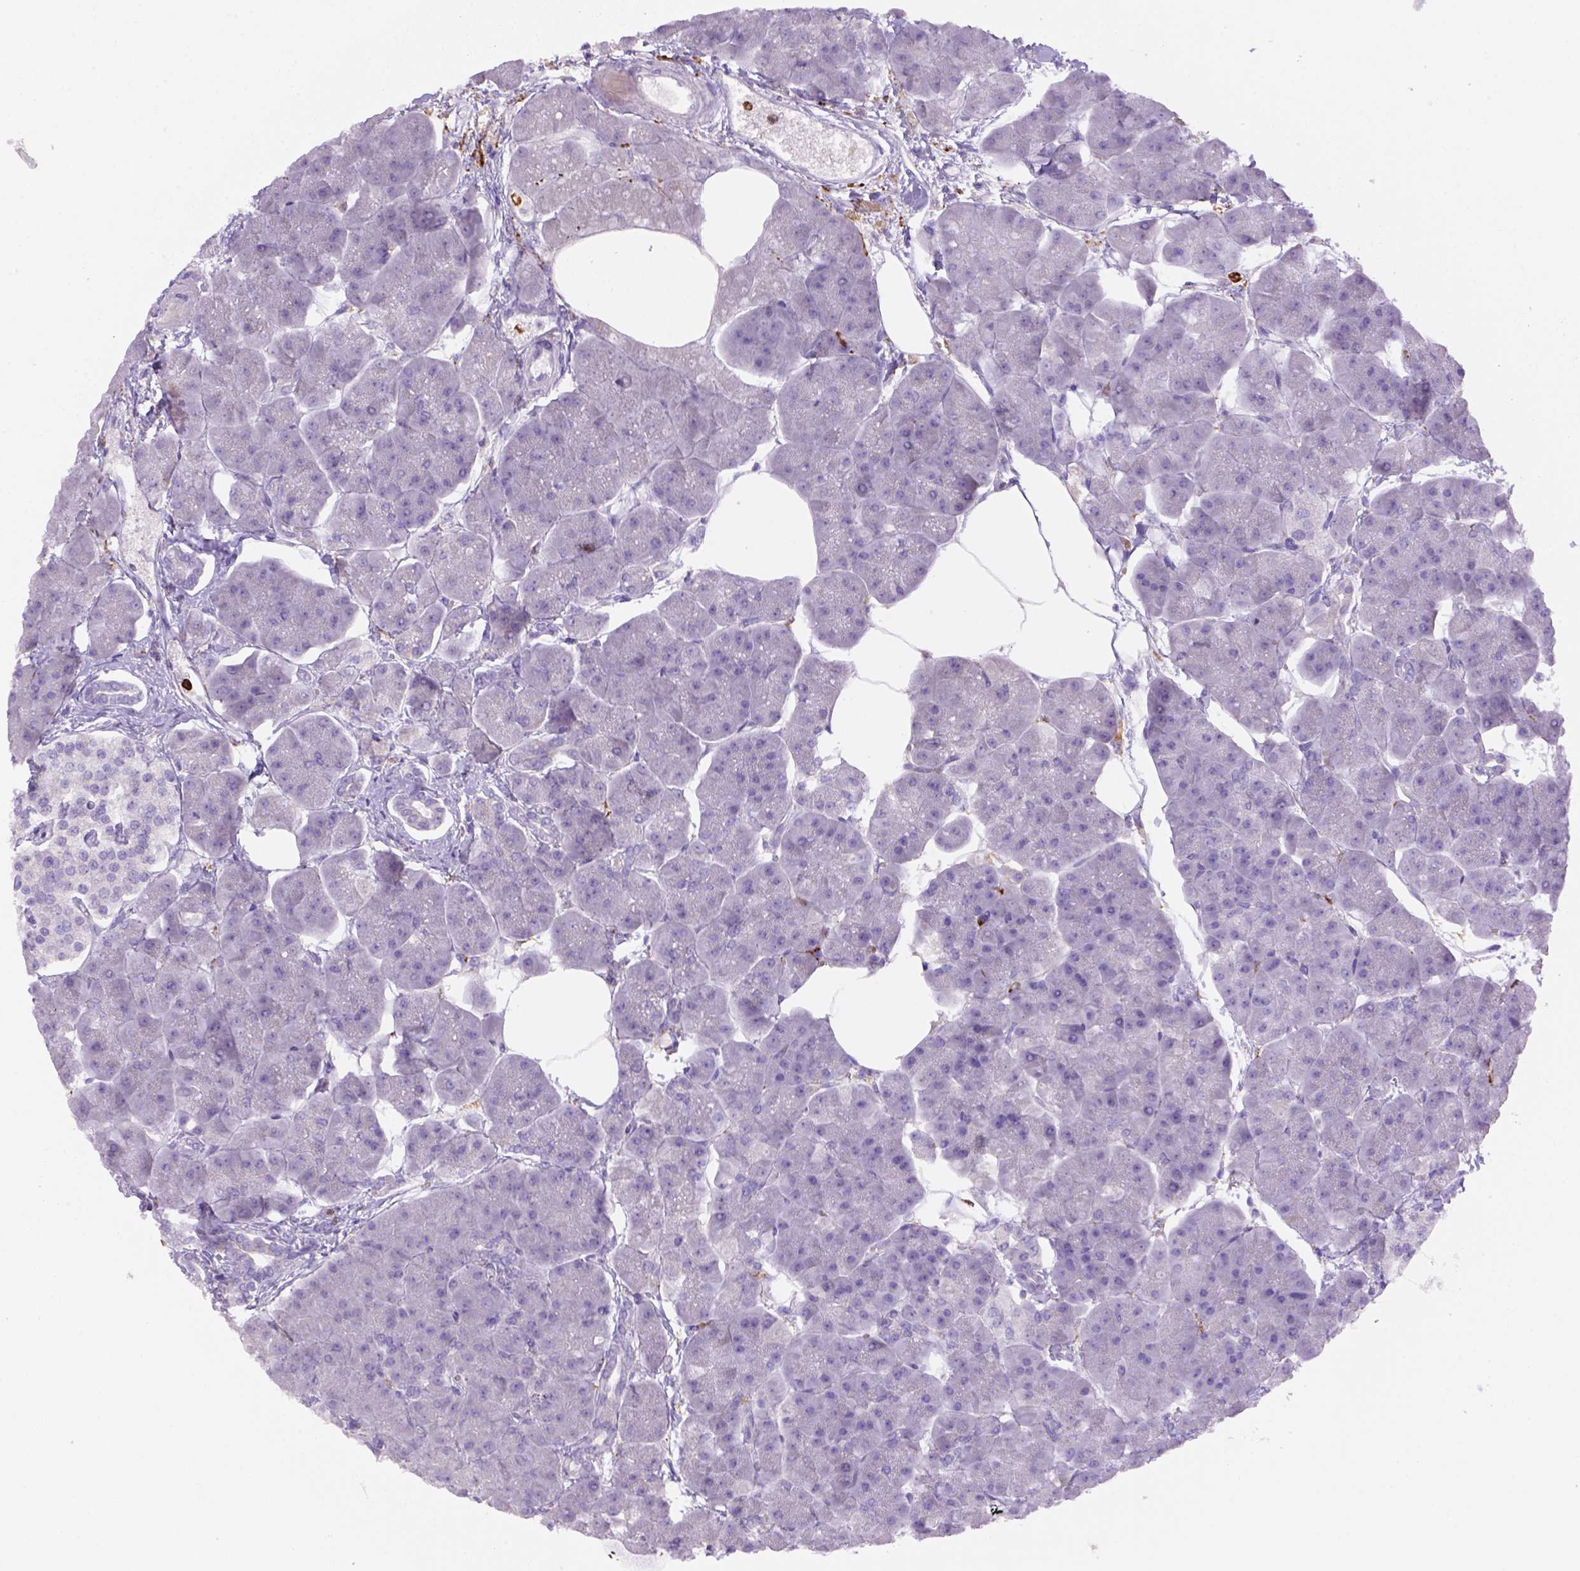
{"staining": {"intensity": "negative", "quantity": "none", "location": "none"}, "tissue": "pancreas", "cell_type": "Exocrine glandular cells", "image_type": "normal", "snomed": [{"axis": "morphology", "description": "Normal tissue, NOS"}, {"axis": "topography", "description": "Adipose tissue"}, {"axis": "topography", "description": "Pancreas"}, {"axis": "topography", "description": "Peripheral nerve tissue"}], "caption": "A photomicrograph of human pancreas is negative for staining in exocrine glandular cells. (Immunohistochemistry (ihc), brightfield microscopy, high magnification).", "gene": "CD14", "patient": {"sex": "female", "age": 58}}